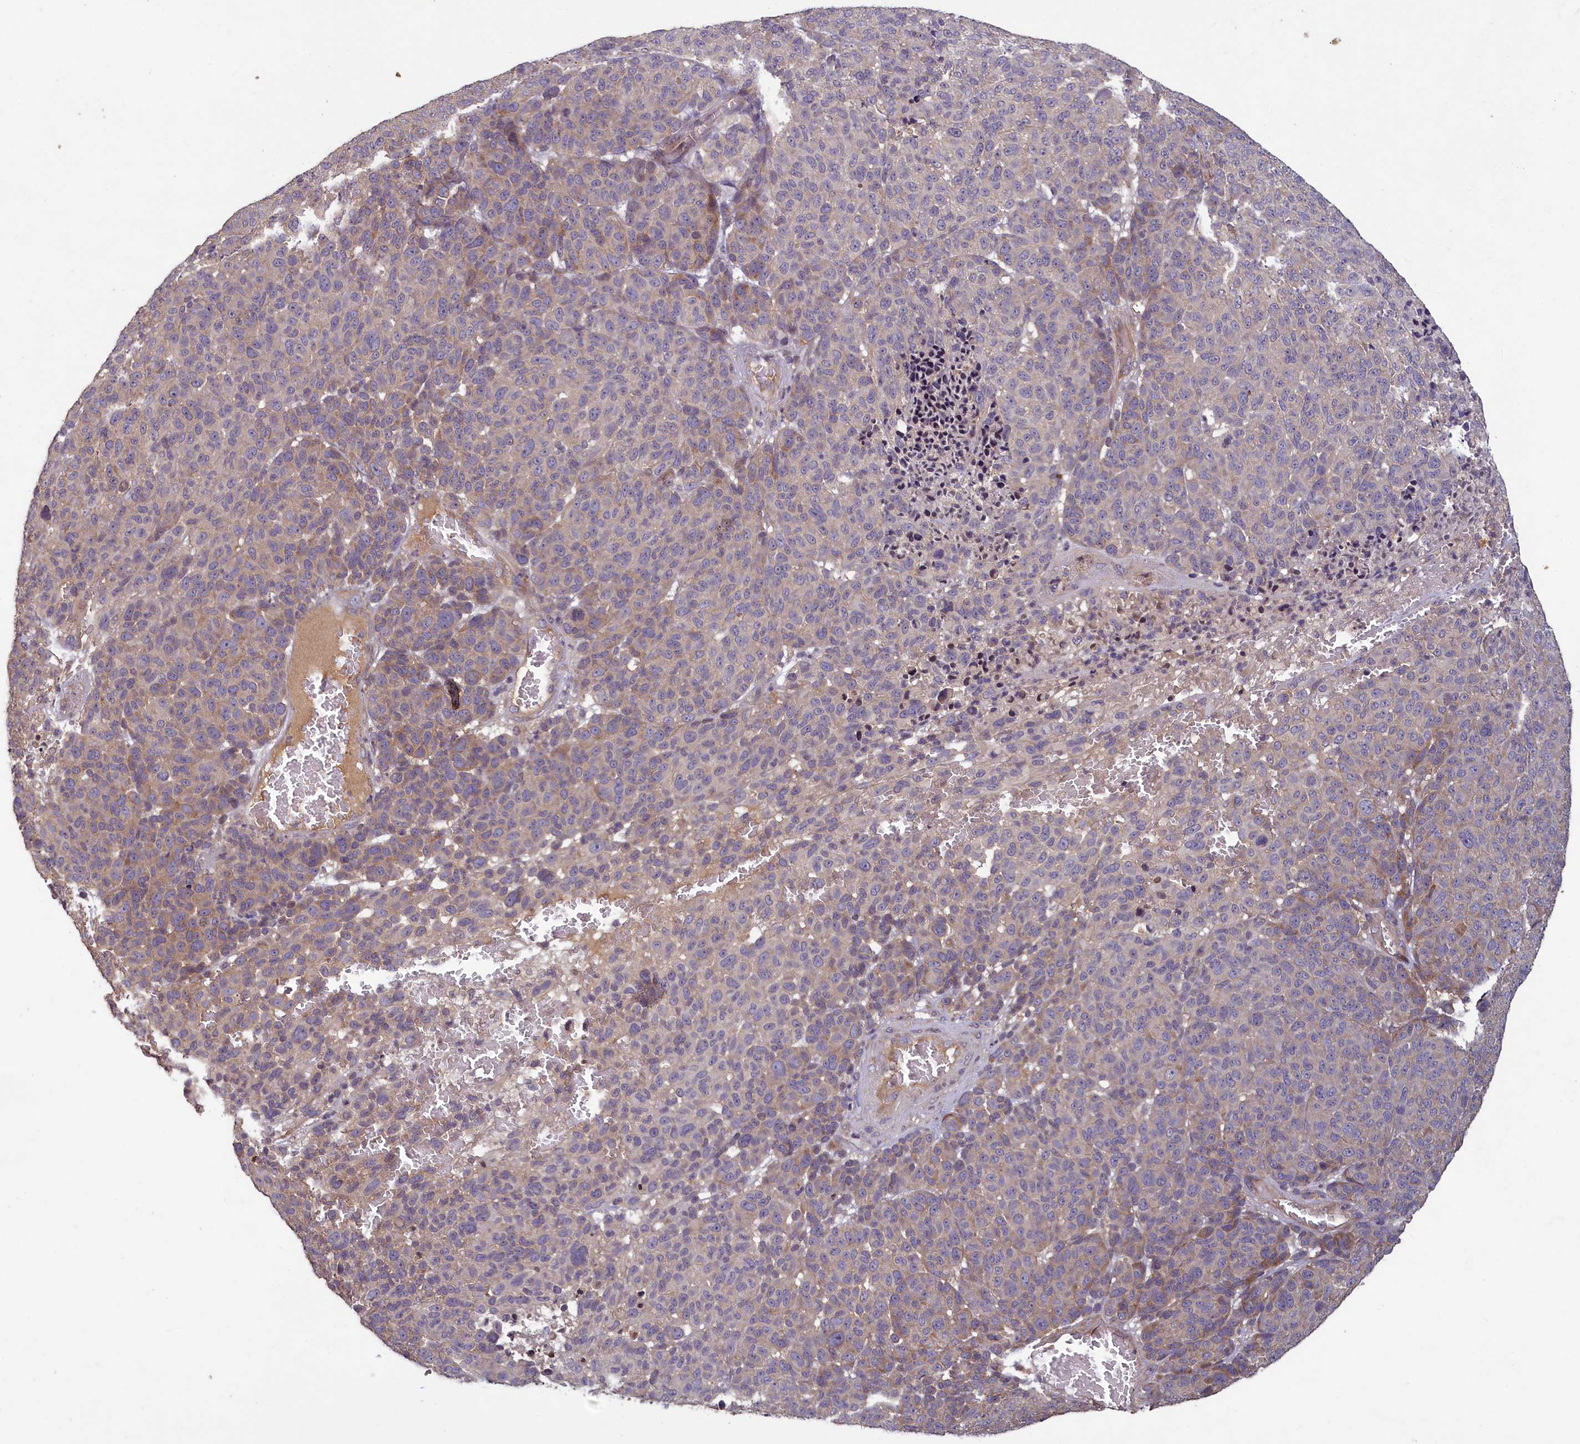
{"staining": {"intensity": "weak", "quantity": "25%-75%", "location": "cytoplasmic/membranous"}, "tissue": "melanoma", "cell_type": "Tumor cells", "image_type": "cancer", "snomed": [{"axis": "morphology", "description": "Malignant melanoma, NOS"}, {"axis": "topography", "description": "Skin"}], "caption": "Tumor cells reveal low levels of weak cytoplasmic/membranous expression in about 25%-75% of cells in malignant melanoma. The staining was performed using DAB (3,3'-diaminobenzidine) to visualize the protein expression in brown, while the nuclei were stained in blue with hematoxylin (Magnification: 20x).", "gene": "NUDT6", "patient": {"sex": "male", "age": 49}}